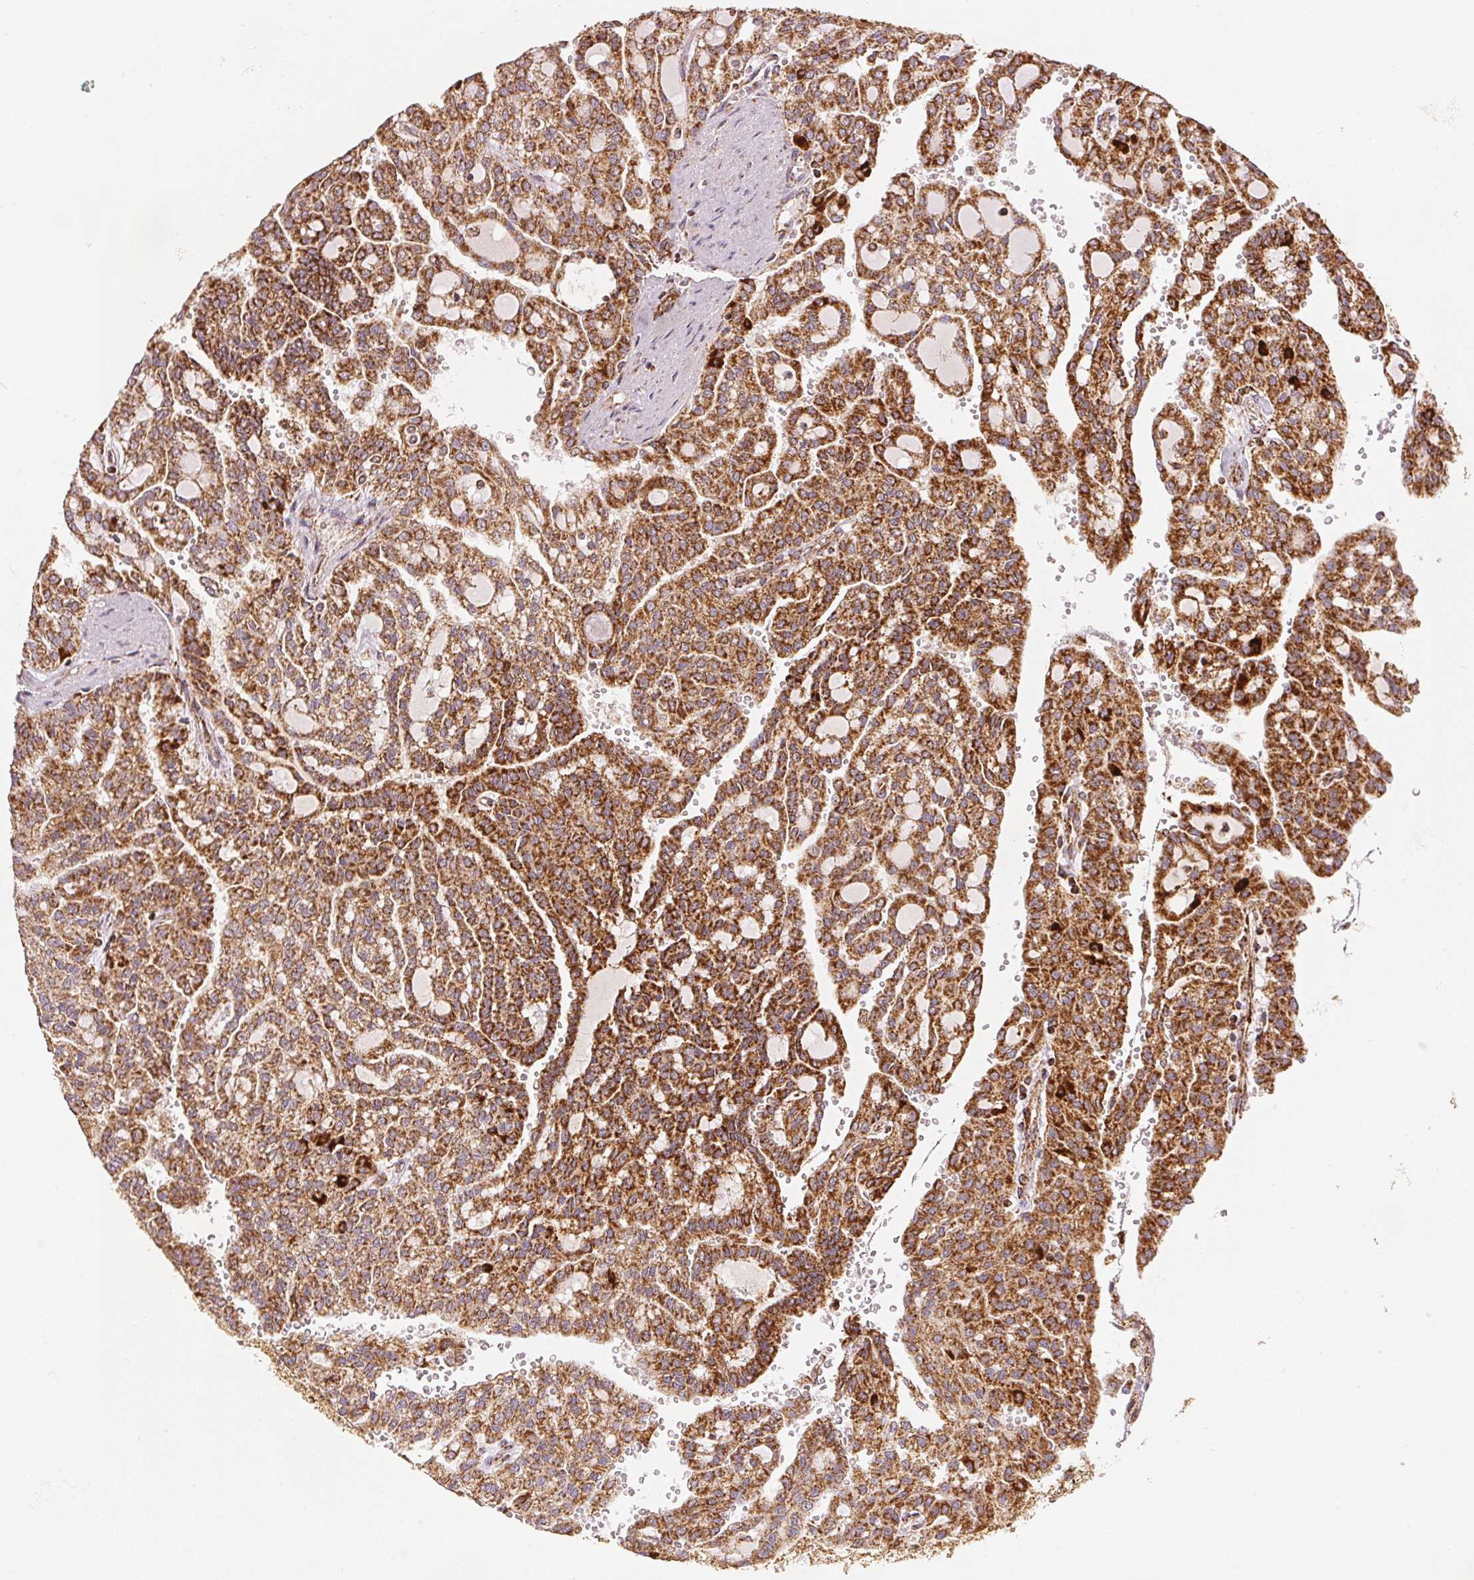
{"staining": {"intensity": "moderate", "quantity": ">75%", "location": "cytoplasmic/membranous"}, "tissue": "renal cancer", "cell_type": "Tumor cells", "image_type": "cancer", "snomed": [{"axis": "morphology", "description": "Adenocarcinoma, NOS"}, {"axis": "topography", "description": "Kidney"}], "caption": "Tumor cells exhibit medium levels of moderate cytoplasmic/membranous staining in approximately >75% of cells in human renal cancer.", "gene": "SDHB", "patient": {"sex": "male", "age": 63}}